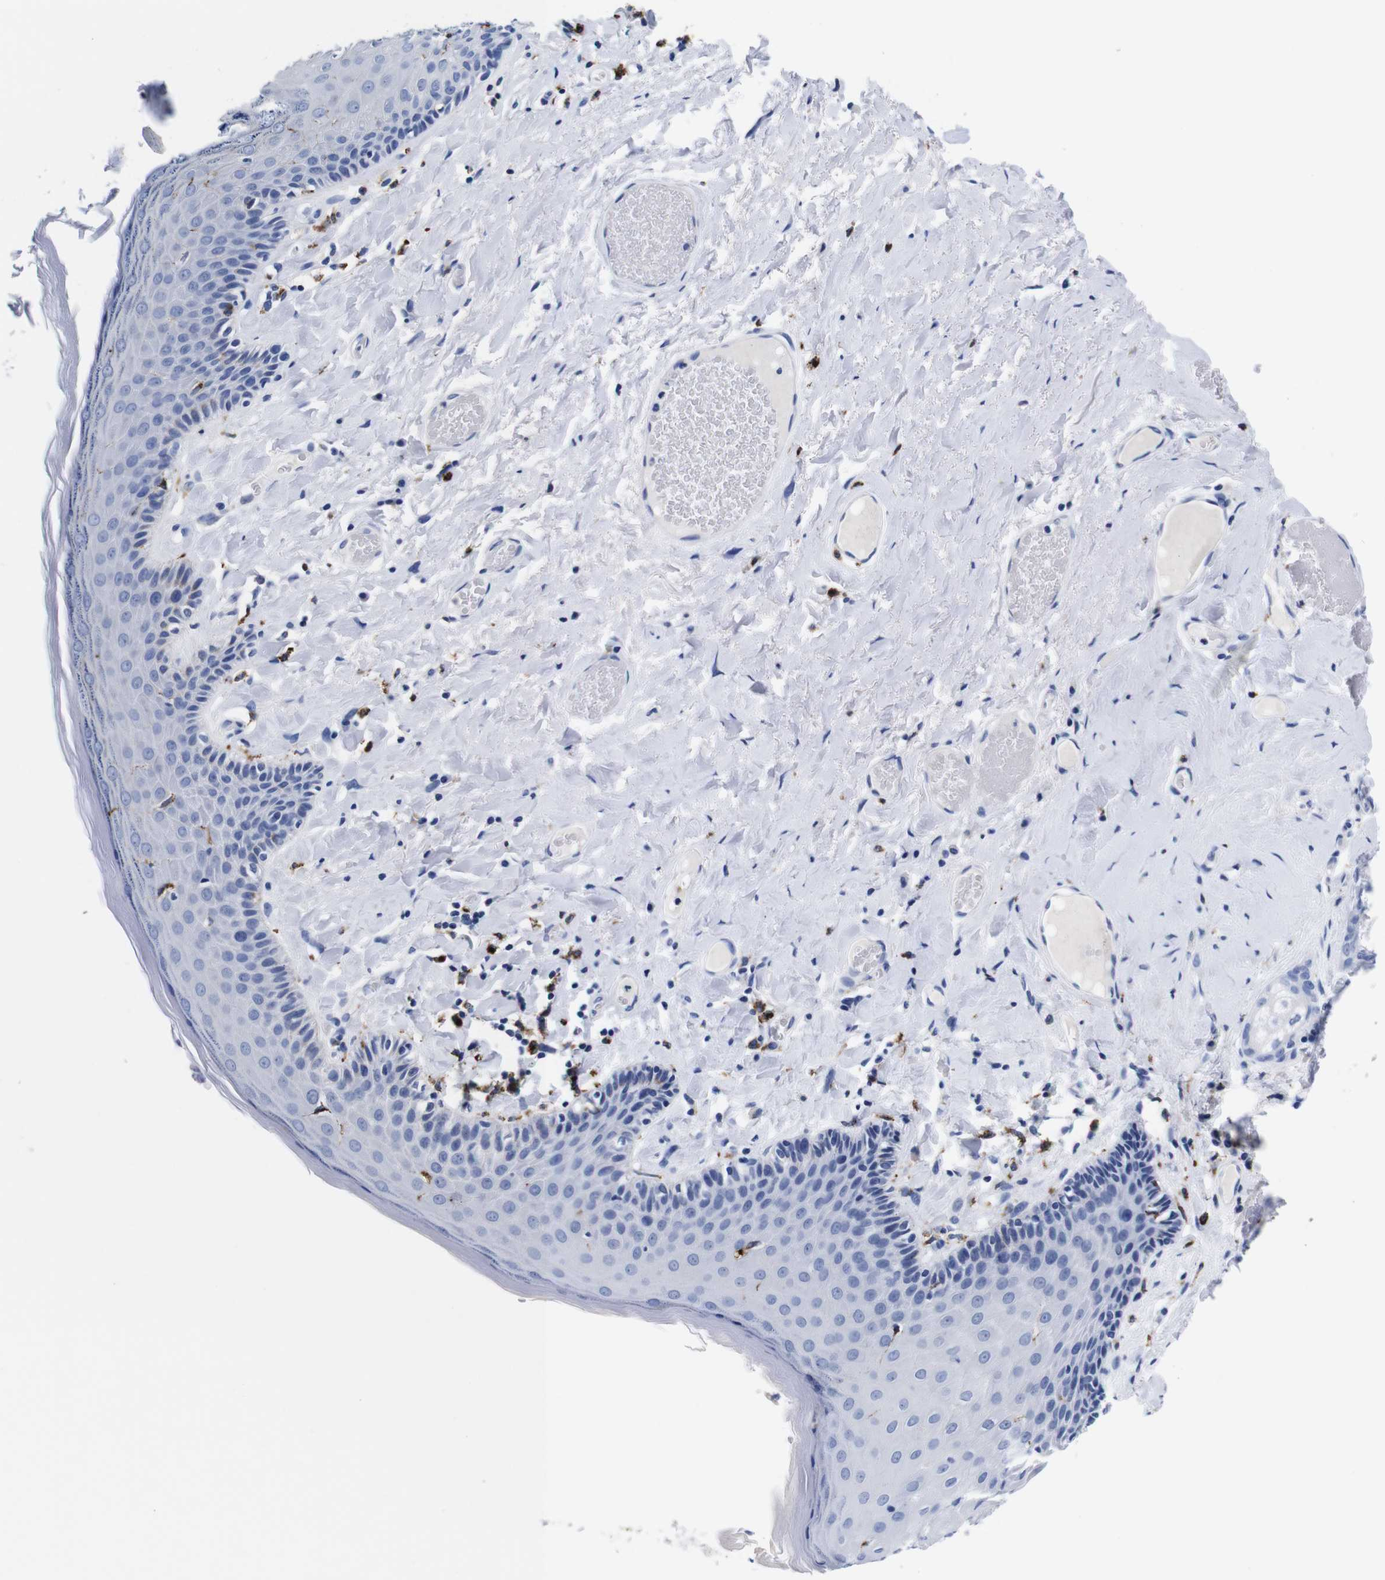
{"staining": {"intensity": "negative", "quantity": "none", "location": "none"}, "tissue": "skin", "cell_type": "Epidermal cells", "image_type": "normal", "snomed": [{"axis": "morphology", "description": "Normal tissue, NOS"}, {"axis": "topography", "description": "Anal"}], "caption": "This is an IHC image of unremarkable skin. There is no staining in epidermal cells.", "gene": "ENSG00000248993", "patient": {"sex": "male", "age": 69}}